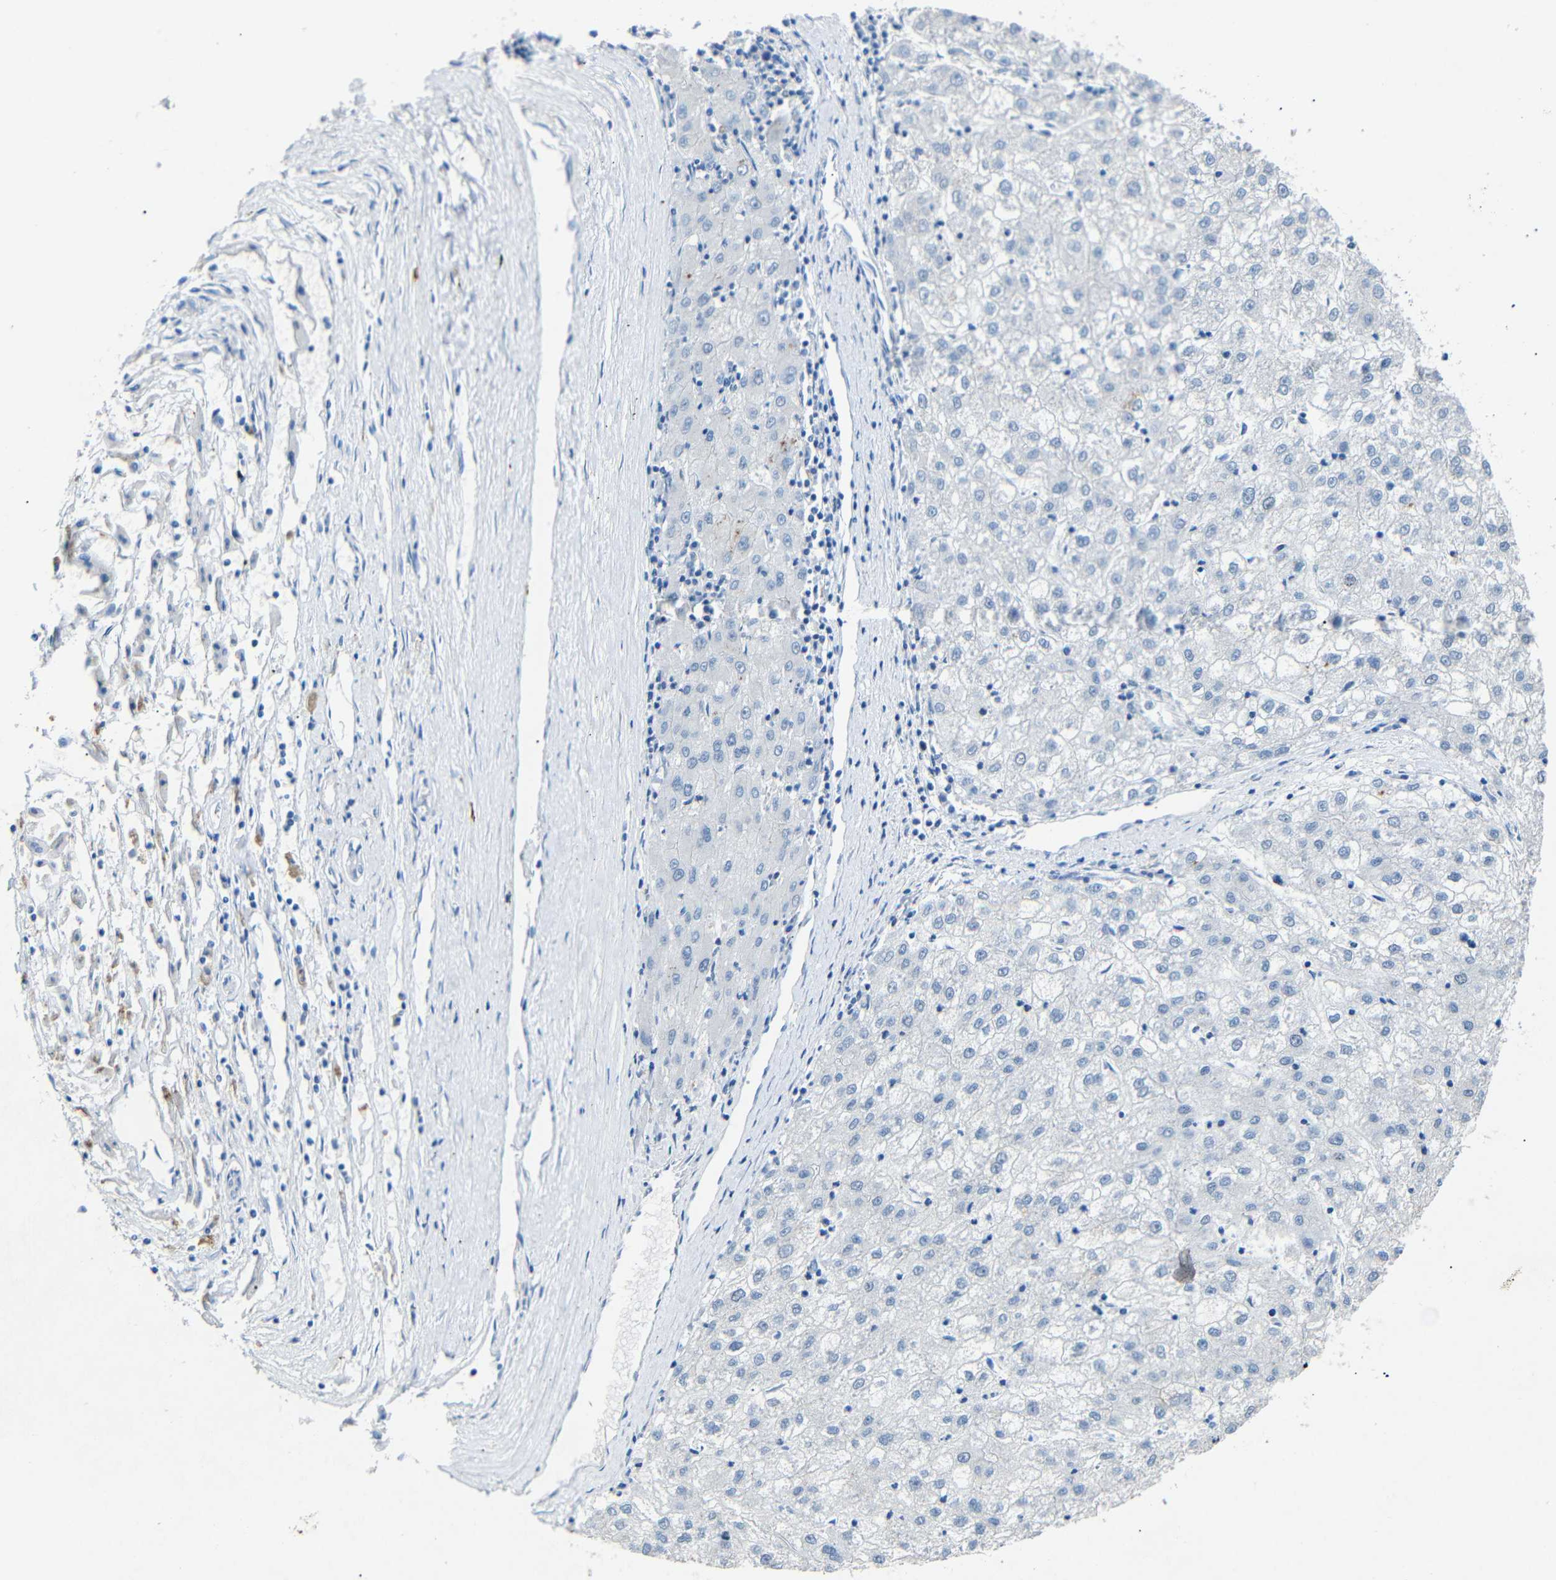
{"staining": {"intensity": "negative", "quantity": "none", "location": "none"}, "tissue": "liver cancer", "cell_type": "Tumor cells", "image_type": "cancer", "snomed": [{"axis": "morphology", "description": "Carcinoma, Hepatocellular, NOS"}, {"axis": "topography", "description": "Liver"}], "caption": "The immunohistochemistry (IHC) photomicrograph has no significant positivity in tumor cells of liver cancer tissue.", "gene": "INCENP", "patient": {"sex": "male", "age": 72}}